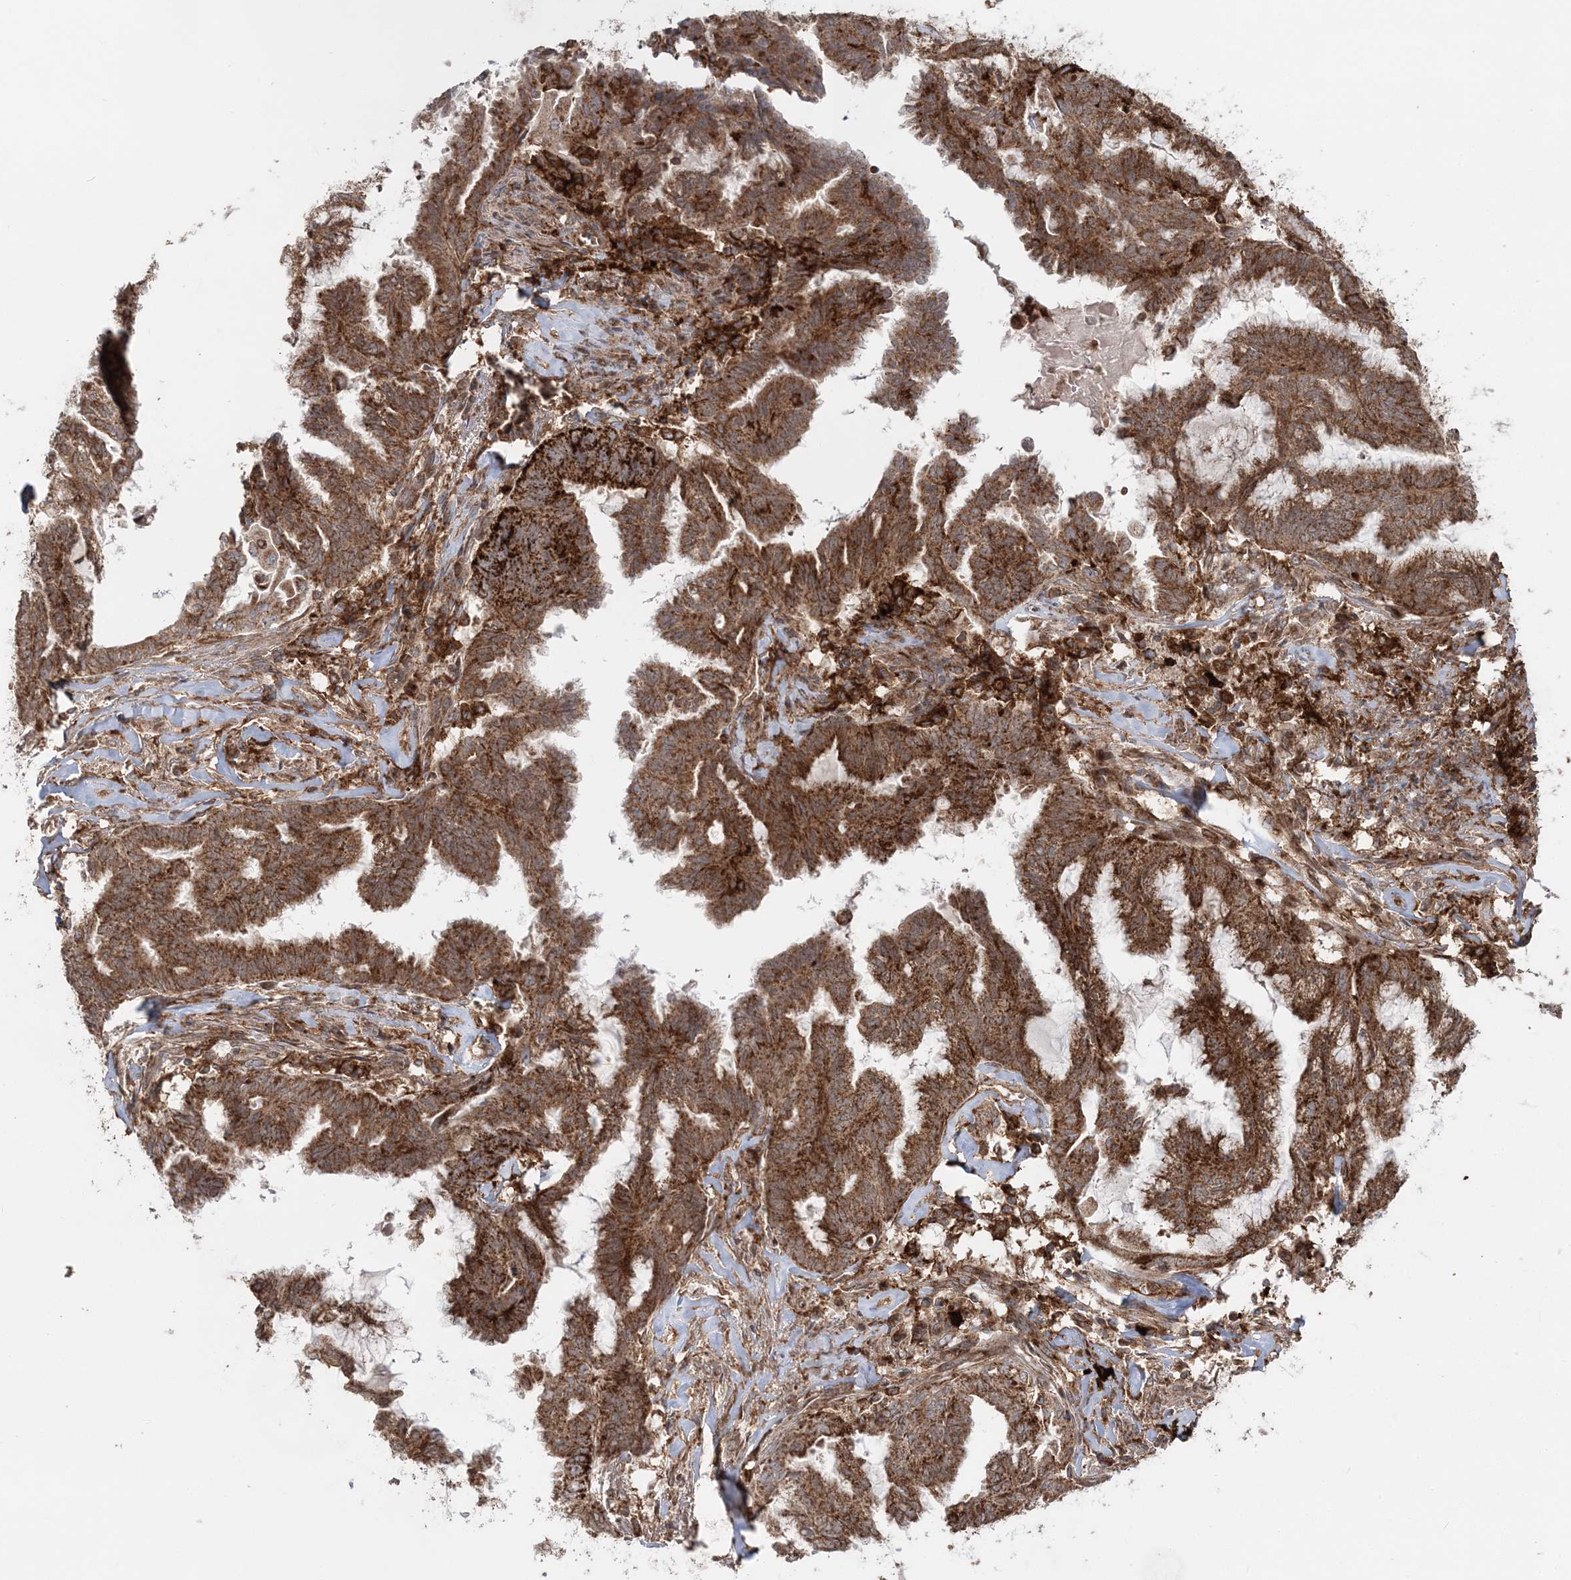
{"staining": {"intensity": "strong", "quantity": ">75%", "location": "cytoplasmic/membranous"}, "tissue": "endometrial cancer", "cell_type": "Tumor cells", "image_type": "cancer", "snomed": [{"axis": "morphology", "description": "Adenocarcinoma, NOS"}, {"axis": "topography", "description": "Endometrium"}], "caption": "Endometrial cancer (adenocarcinoma) stained with a brown dye displays strong cytoplasmic/membranous positive expression in approximately >75% of tumor cells.", "gene": "LRPPRC", "patient": {"sex": "female", "age": 86}}